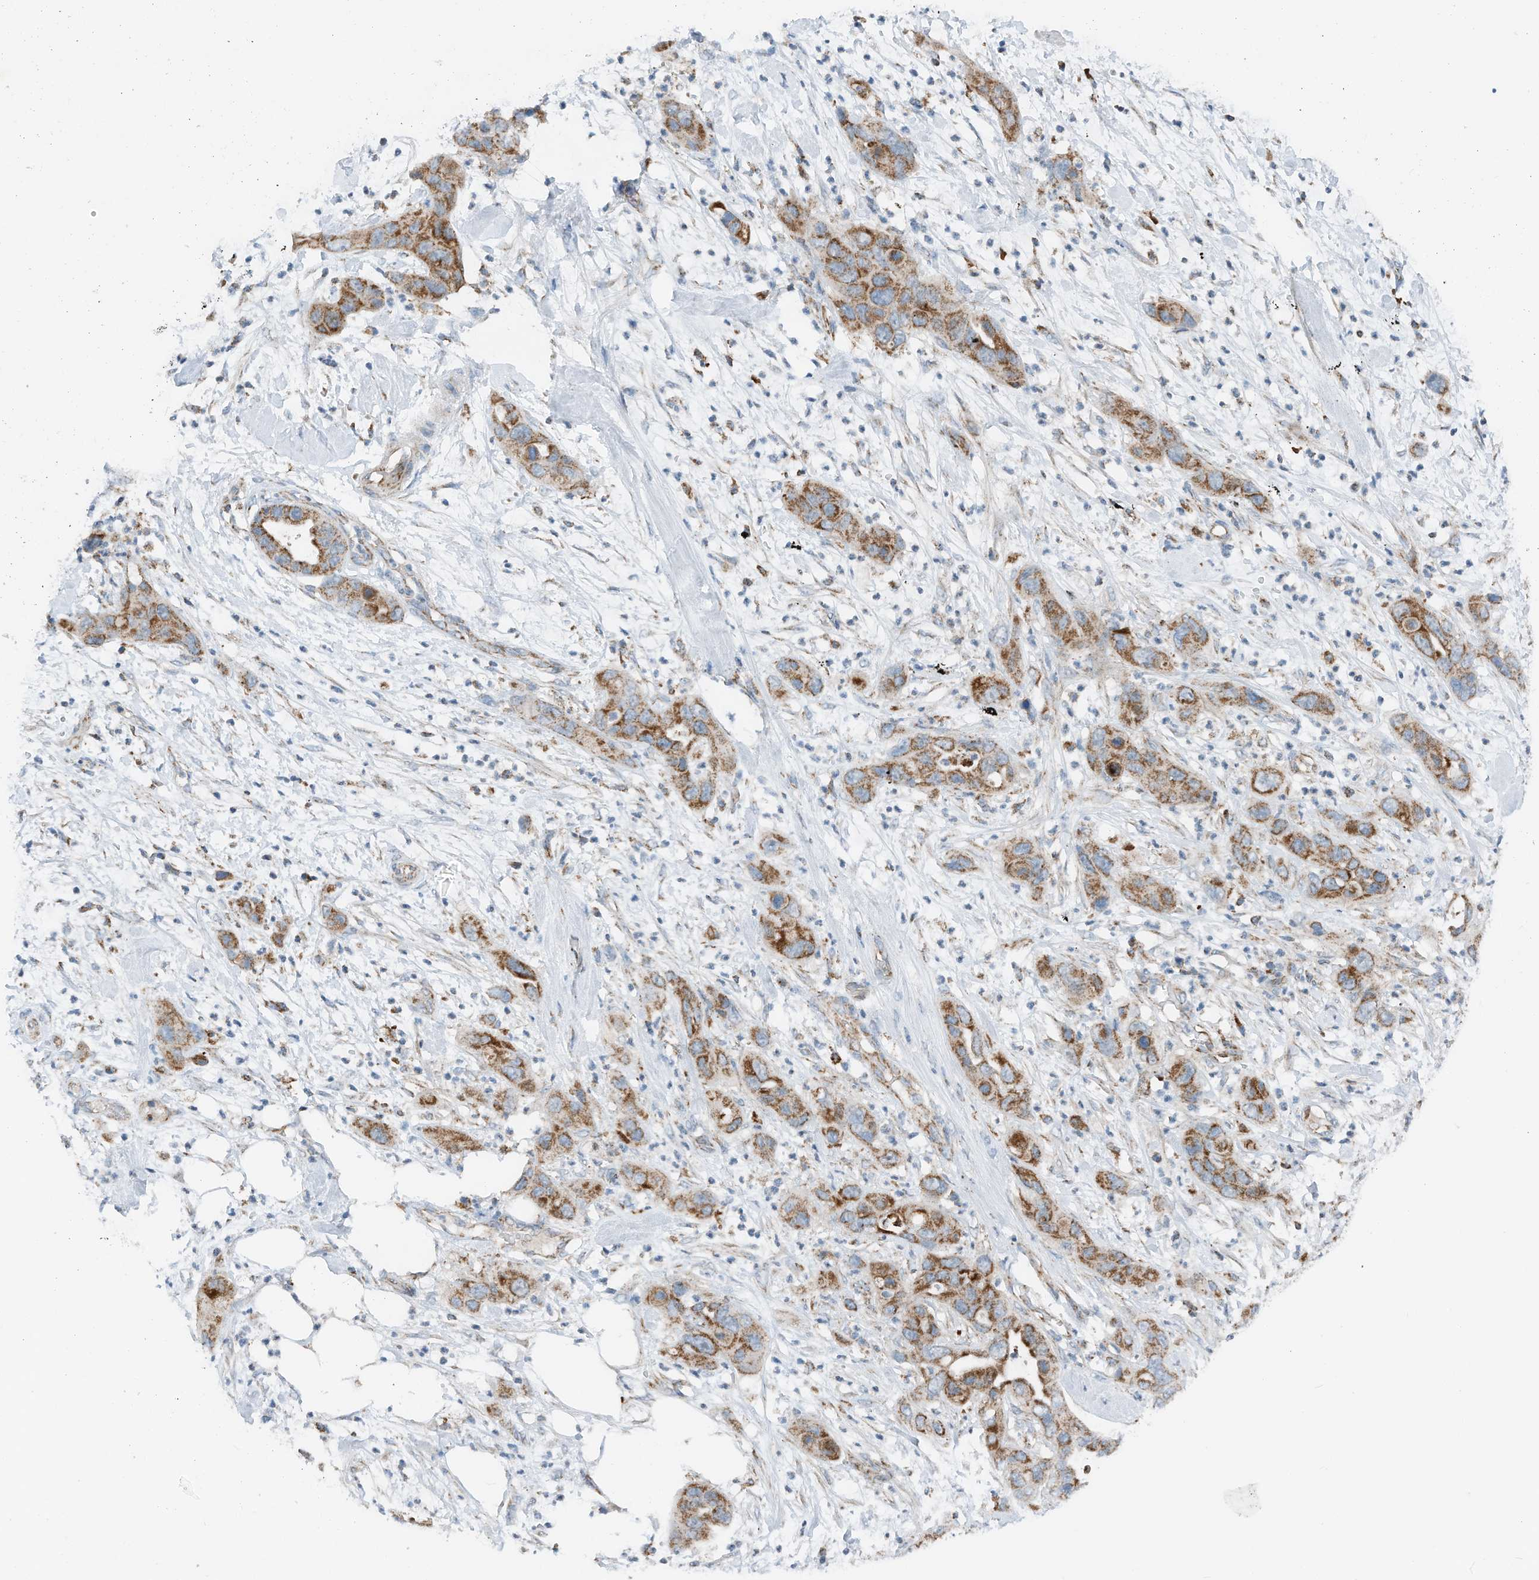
{"staining": {"intensity": "strong", "quantity": "25%-75%", "location": "cytoplasmic/membranous"}, "tissue": "pancreatic cancer", "cell_type": "Tumor cells", "image_type": "cancer", "snomed": [{"axis": "morphology", "description": "Adenocarcinoma, NOS"}, {"axis": "topography", "description": "Pancreas"}], "caption": "Immunohistochemistry staining of pancreatic adenocarcinoma, which reveals high levels of strong cytoplasmic/membranous expression in about 25%-75% of tumor cells indicating strong cytoplasmic/membranous protein expression. The staining was performed using DAB (brown) for protein detection and nuclei were counterstained in hematoxylin (blue).", "gene": "RMND1", "patient": {"sex": "female", "age": 71}}